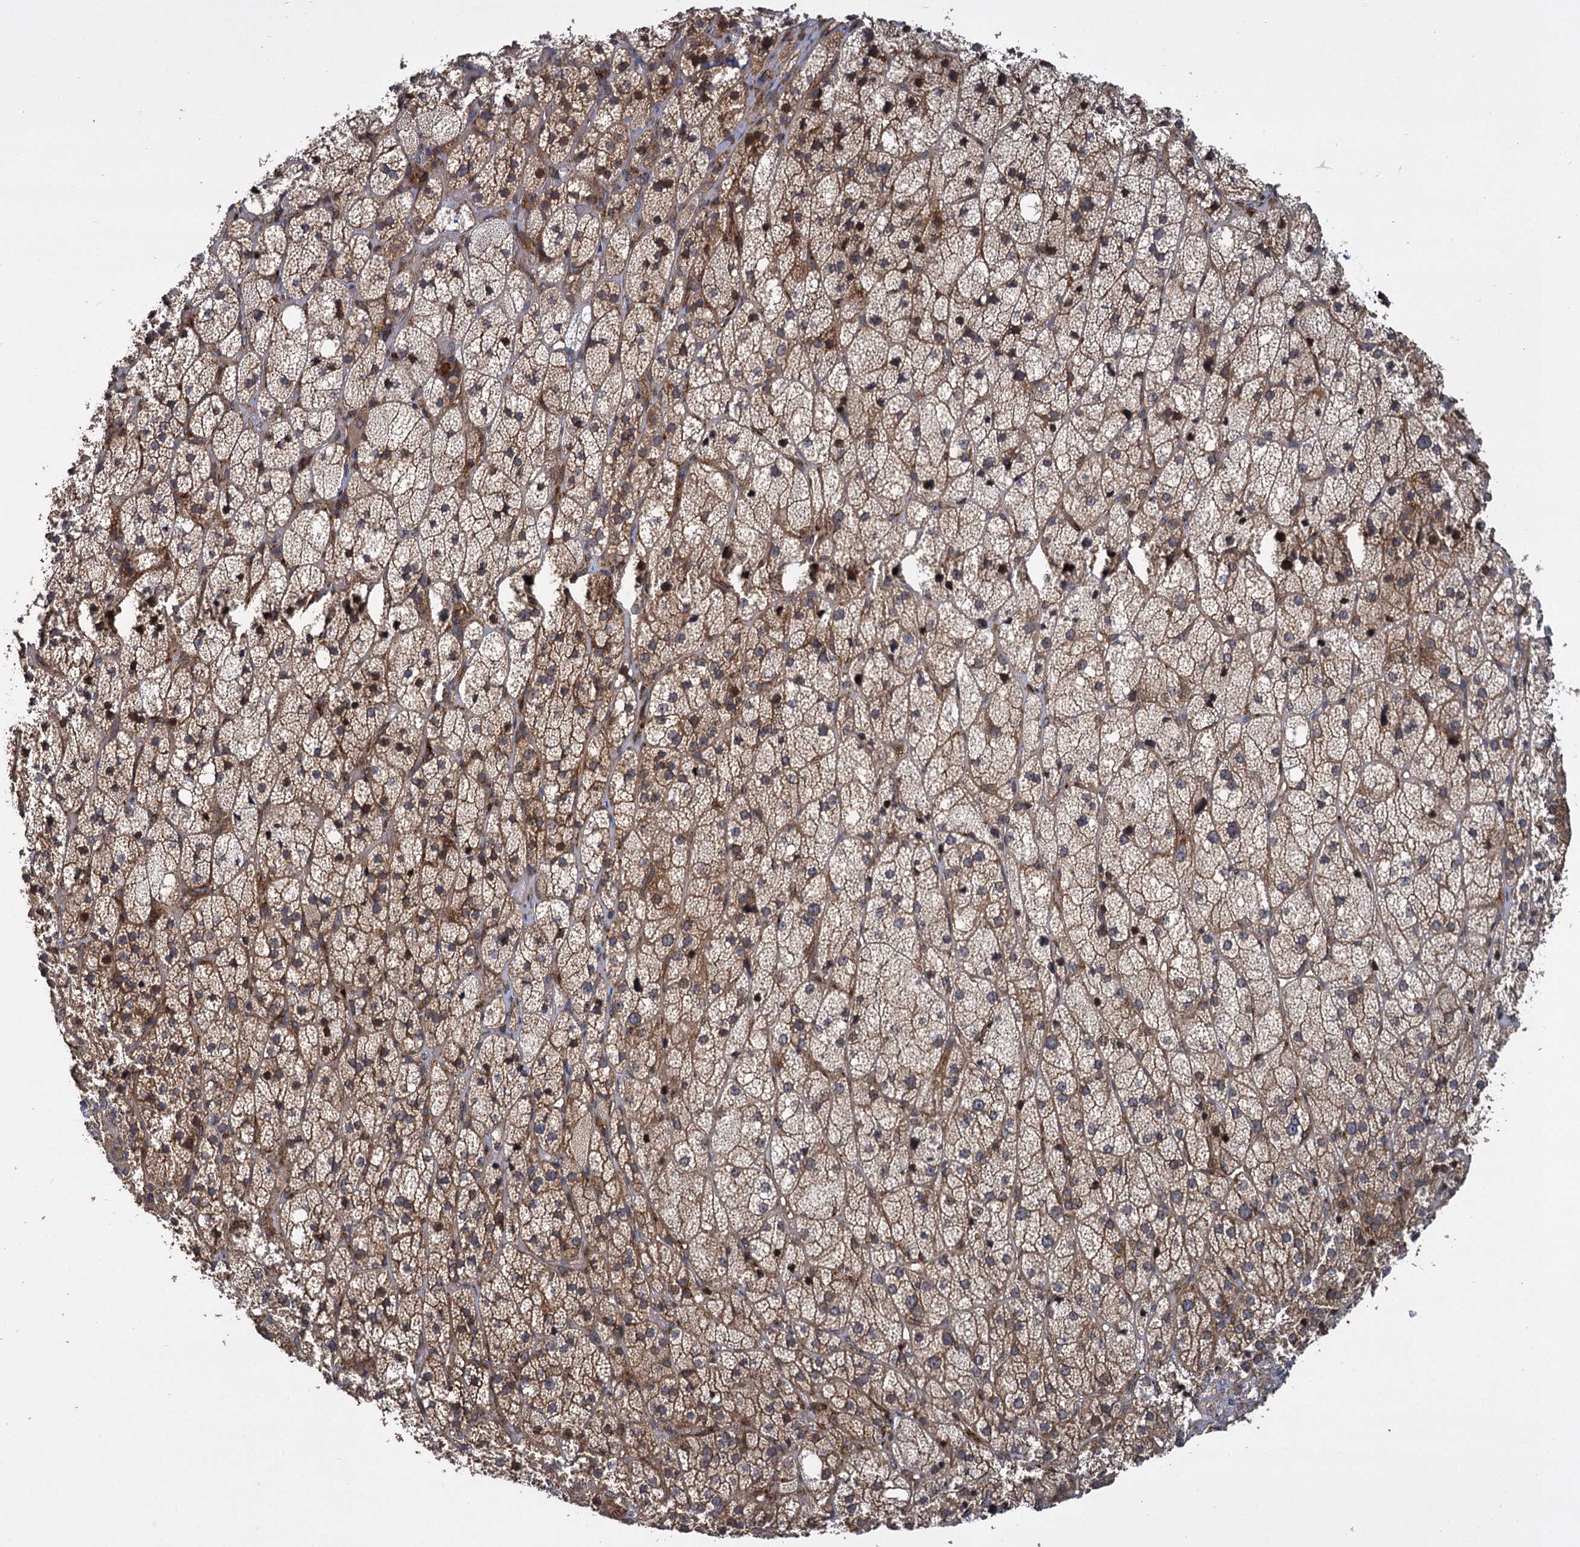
{"staining": {"intensity": "moderate", "quantity": "25%-75%", "location": "cytoplasmic/membranous"}, "tissue": "adrenal gland", "cell_type": "Glandular cells", "image_type": "normal", "snomed": [{"axis": "morphology", "description": "Normal tissue, NOS"}, {"axis": "topography", "description": "Adrenal gland"}], "caption": "Protein expression analysis of unremarkable human adrenal gland reveals moderate cytoplasmic/membranous positivity in about 25%-75% of glandular cells. (DAB (3,3'-diaminobenzidine) IHC, brown staining for protein, blue staining for nuclei).", "gene": "INPPL1", "patient": {"sex": "male", "age": 61}}